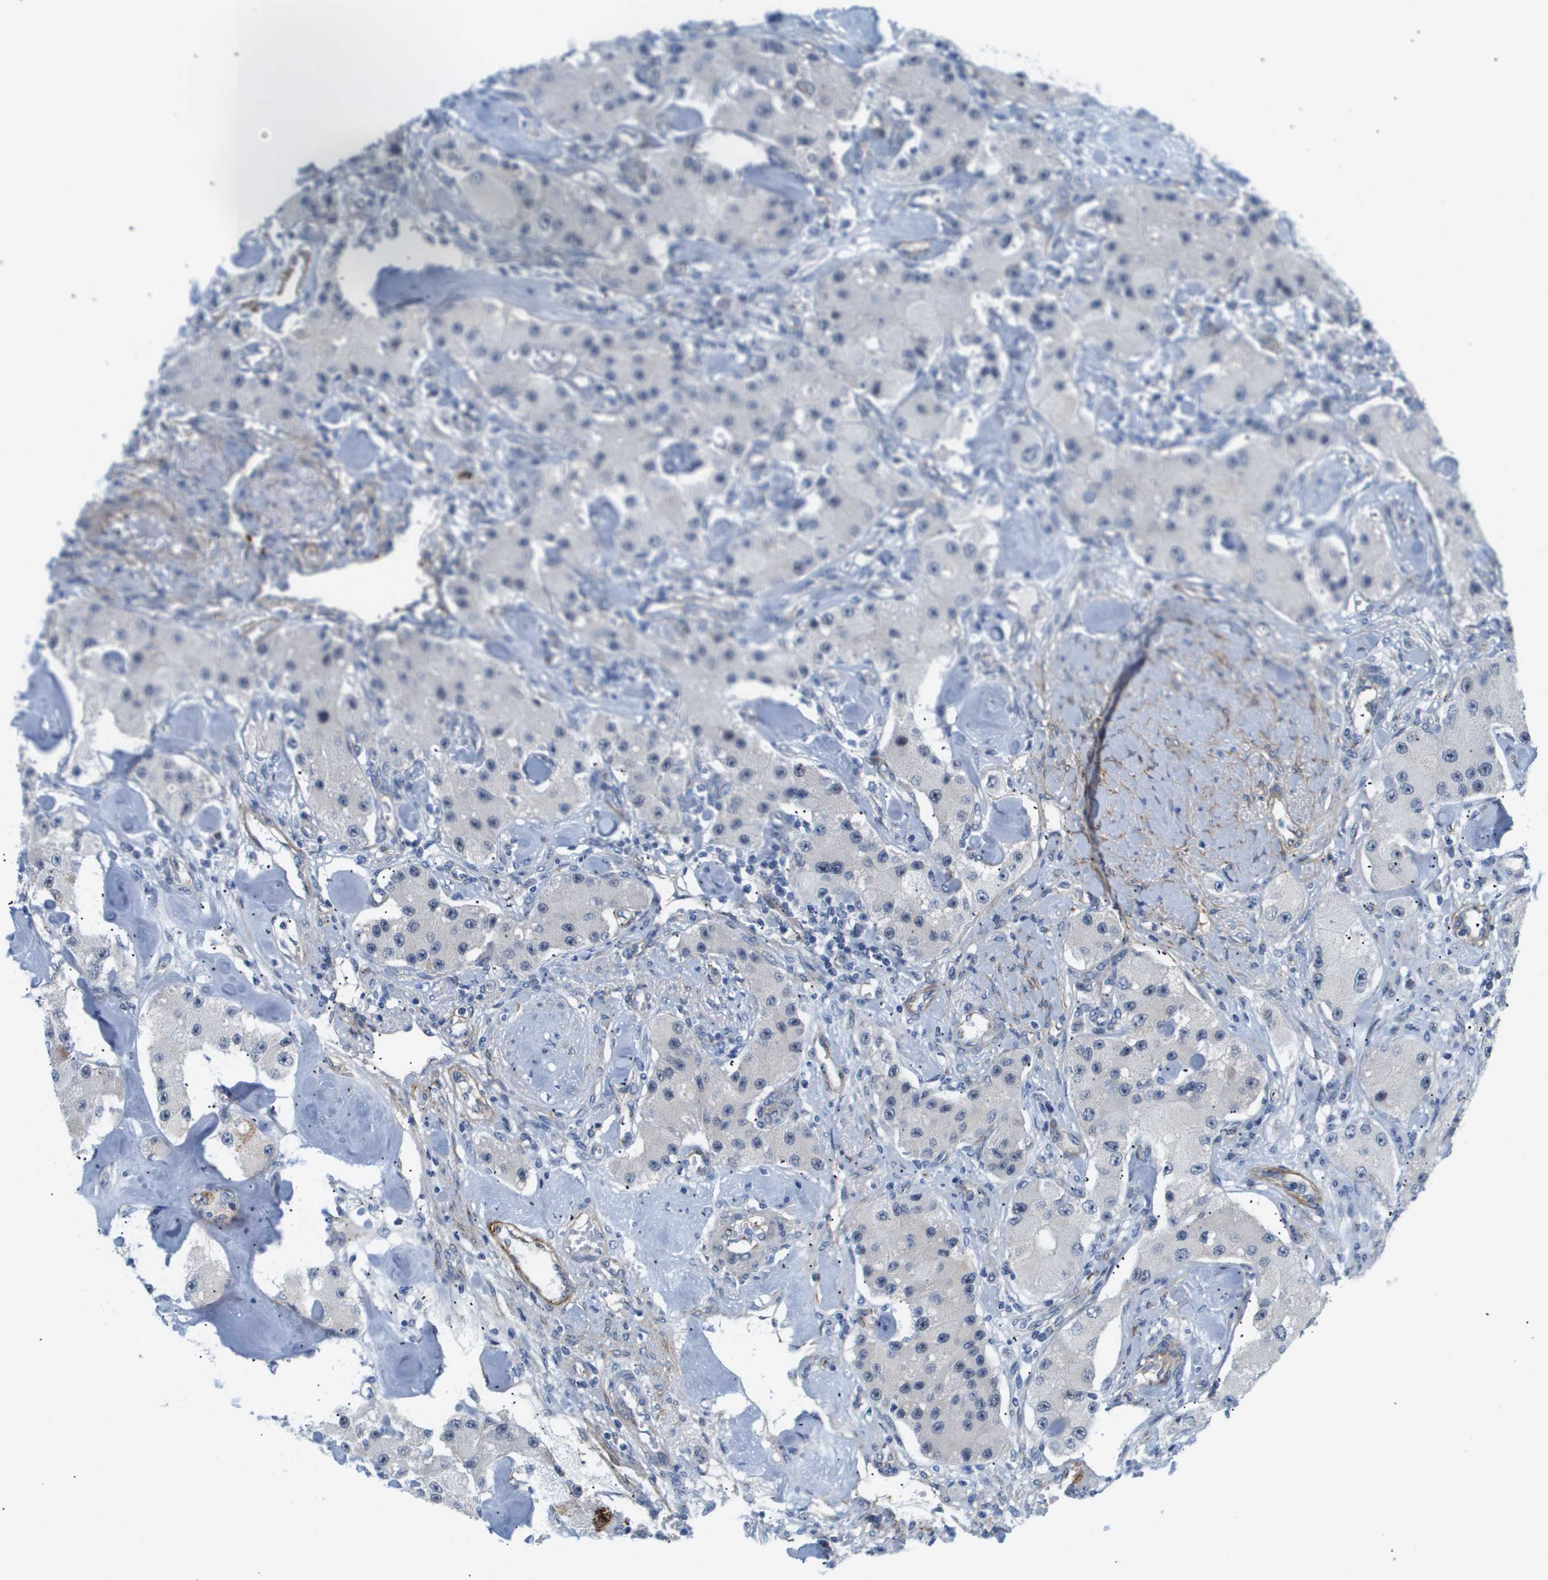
{"staining": {"intensity": "negative", "quantity": "none", "location": "none"}, "tissue": "carcinoid", "cell_type": "Tumor cells", "image_type": "cancer", "snomed": [{"axis": "morphology", "description": "Carcinoid, malignant, NOS"}, {"axis": "topography", "description": "Pancreas"}], "caption": "A high-resolution histopathology image shows immunohistochemistry (IHC) staining of carcinoid (malignant), which exhibits no significant positivity in tumor cells.", "gene": "OTUD5", "patient": {"sex": "male", "age": 41}}